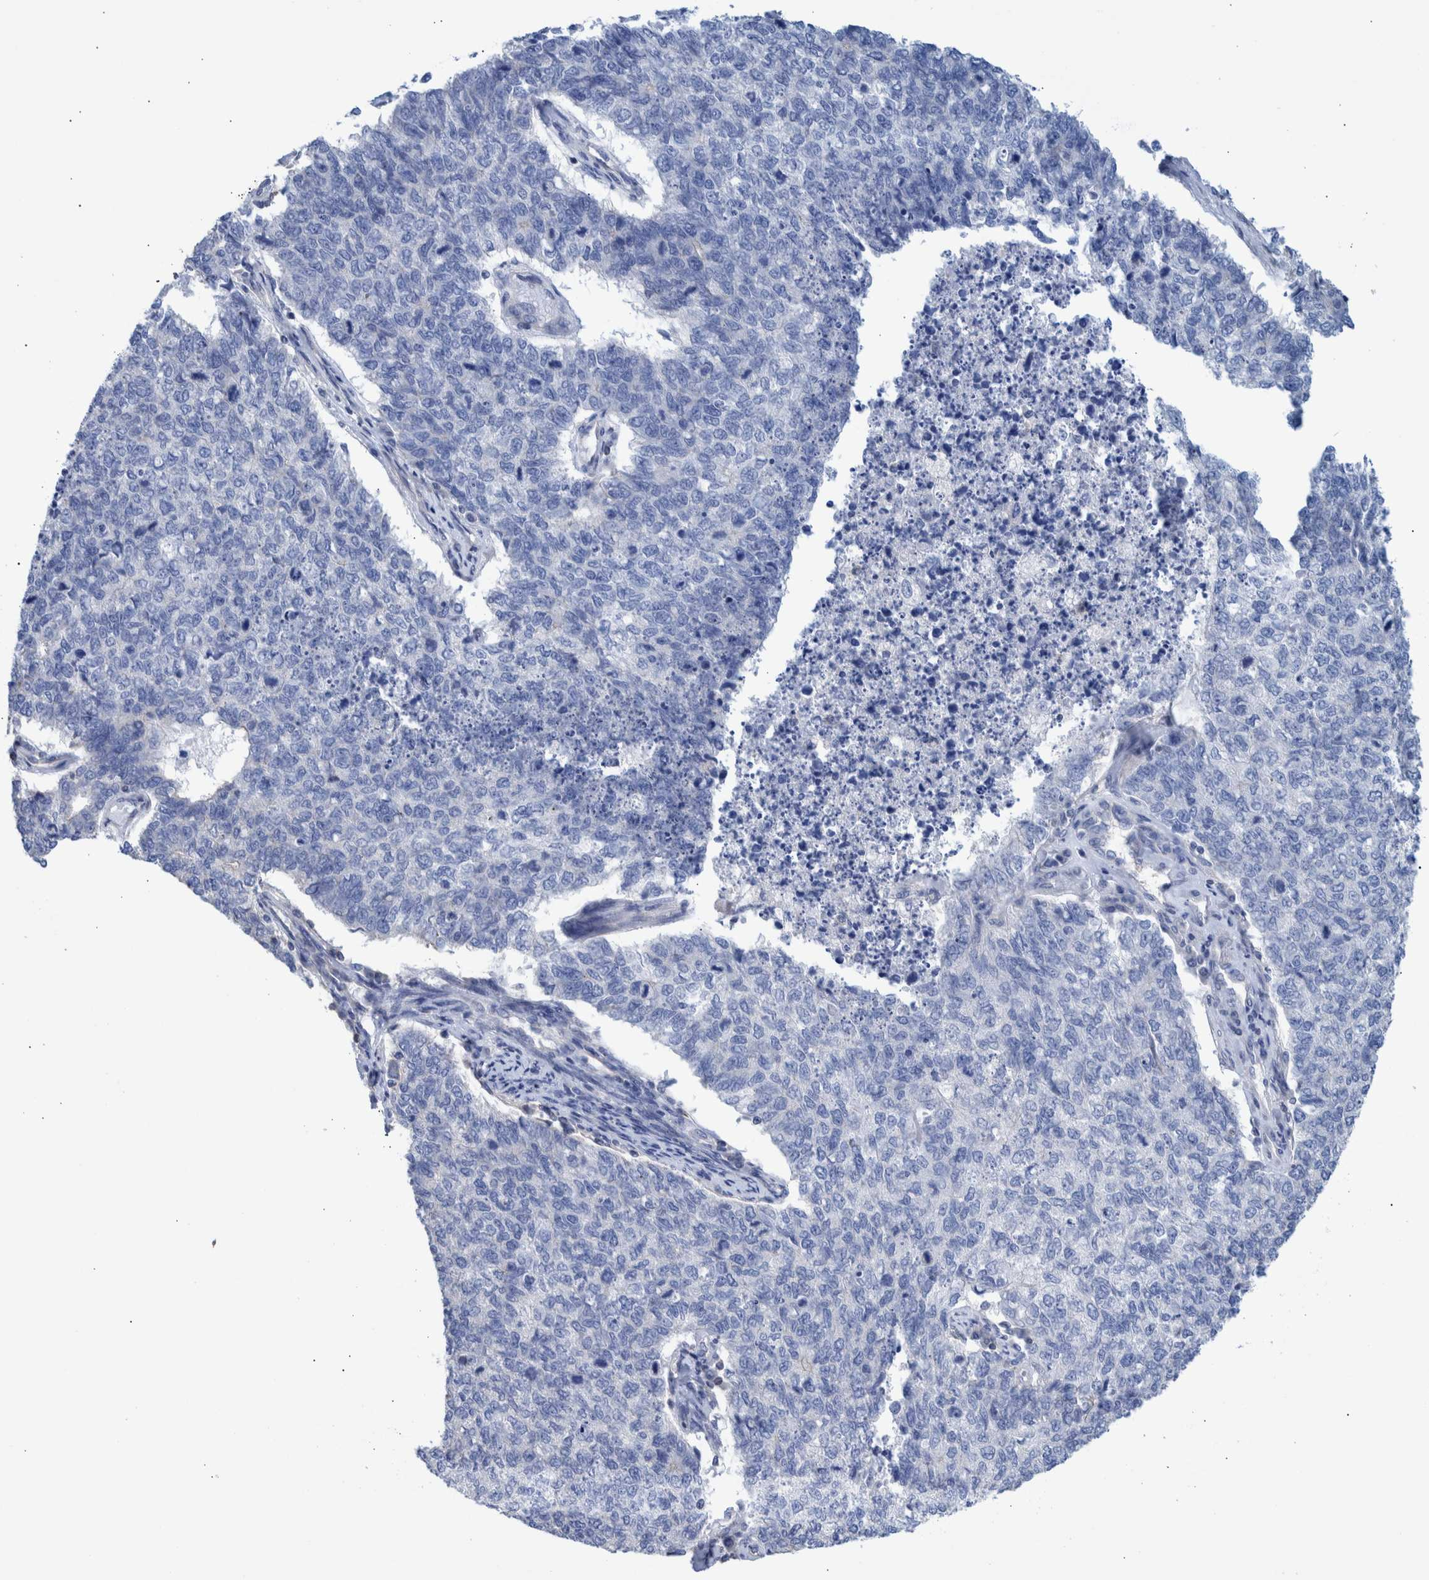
{"staining": {"intensity": "negative", "quantity": "none", "location": "none"}, "tissue": "cervical cancer", "cell_type": "Tumor cells", "image_type": "cancer", "snomed": [{"axis": "morphology", "description": "Squamous cell carcinoma, NOS"}, {"axis": "topography", "description": "Cervix"}], "caption": "High power microscopy micrograph of an IHC image of cervical squamous cell carcinoma, revealing no significant staining in tumor cells.", "gene": "PPP3CC", "patient": {"sex": "female", "age": 63}}